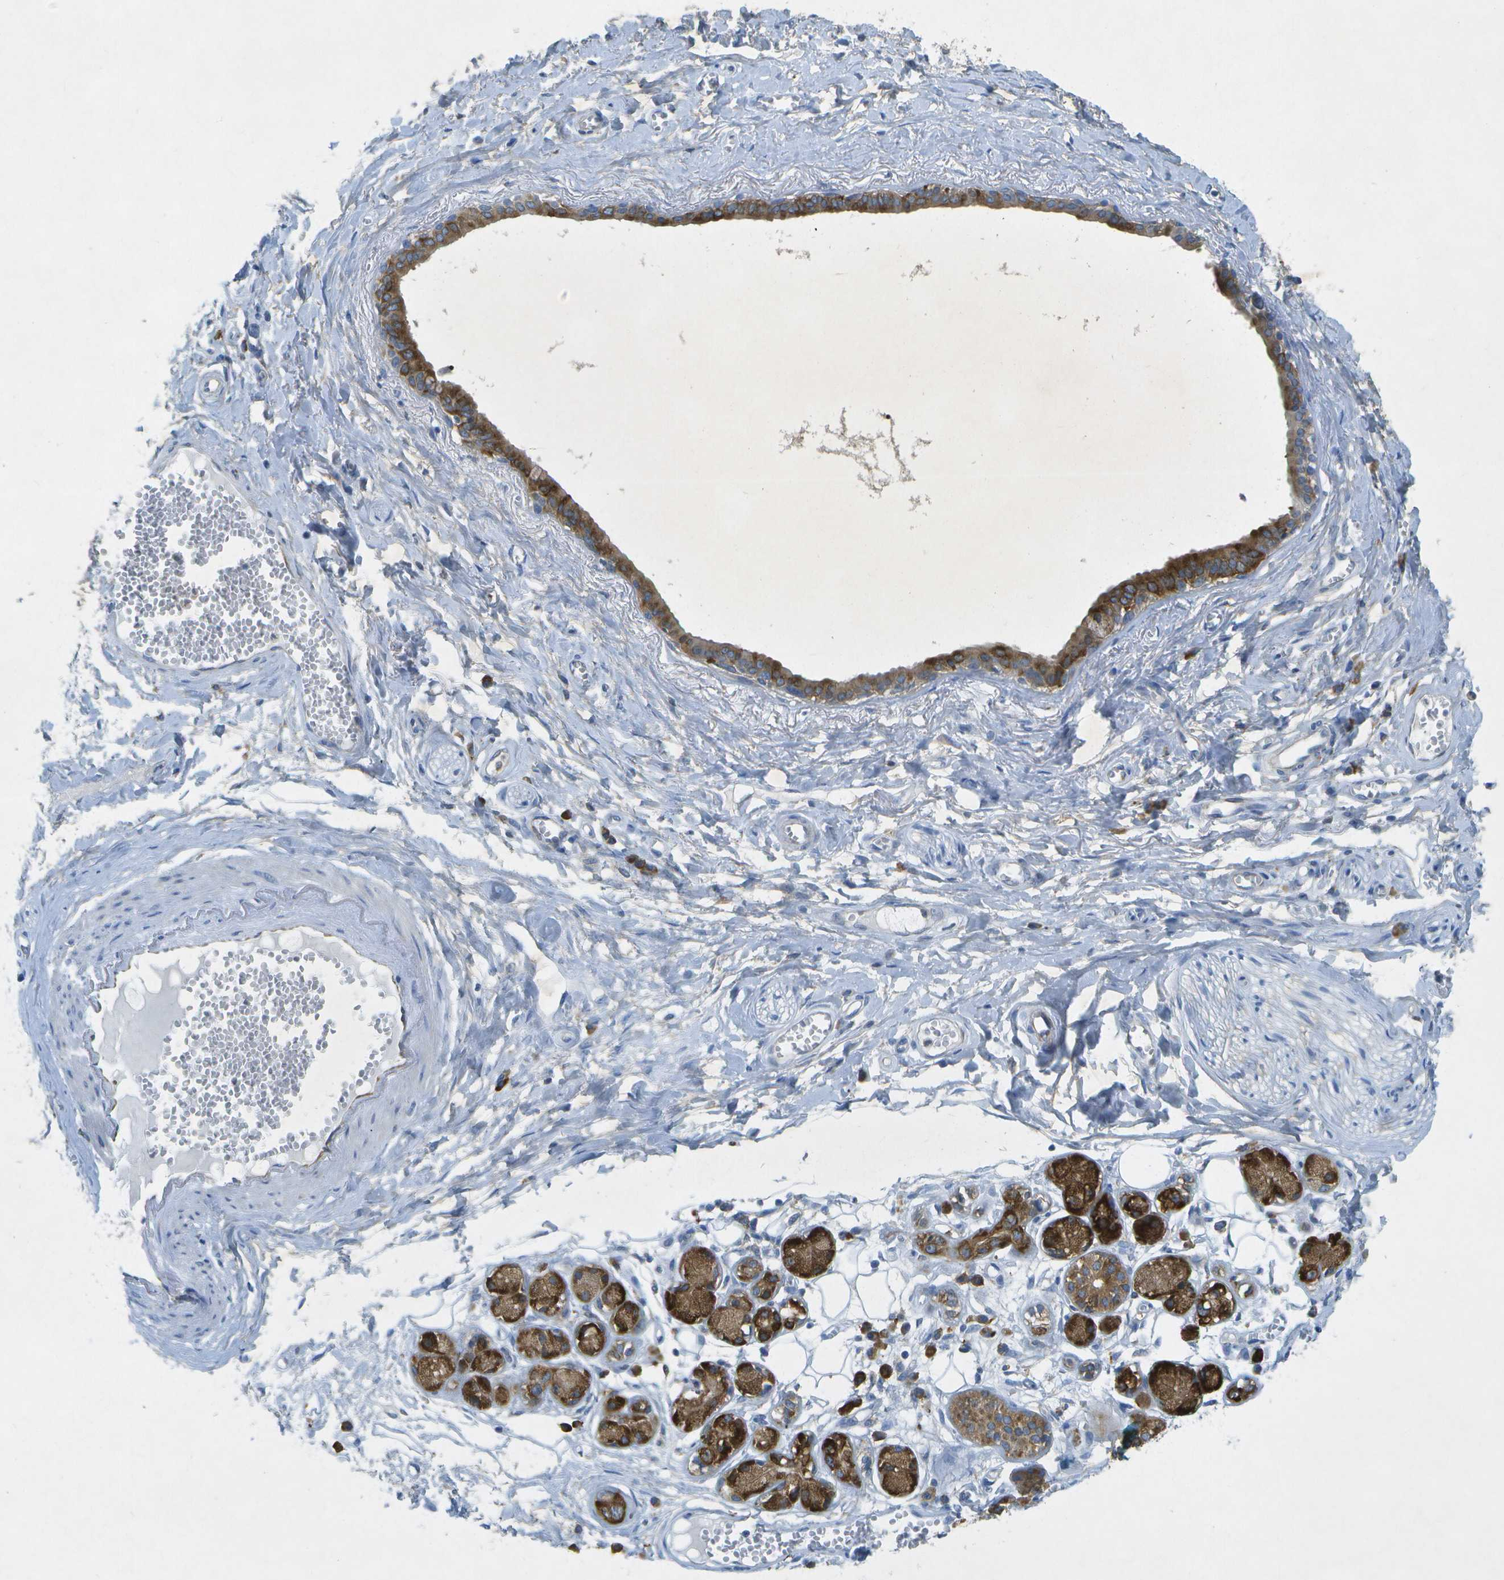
{"staining": {"intensity": "negative", "quantity": "none", "location": "none"}, "tissue": "adipose tissue", "cell_type": "Adipocytes", "image_type": "normal", "snomed": [{"axis": "morphology", "description": "Normal tissue, NOS"}, {"axis": "morphology", "description": "Inflammation, NOS"}, {"axis": "topography", "description": "Salivary gland"}, {"axis": "topography", "description": "Peripheral nerve tissue"}], "caption": "The image demonstrates no staining of adipocytes in benign adipose tissue. (Stains: DAB (3,3'-diaminobenzidine) IHC with hematoxylin counter stain, Microscopy: brightfield microscopy at high magnification).", "gene": "WNK2", "patient": {"sex": "female", "age": 75}}